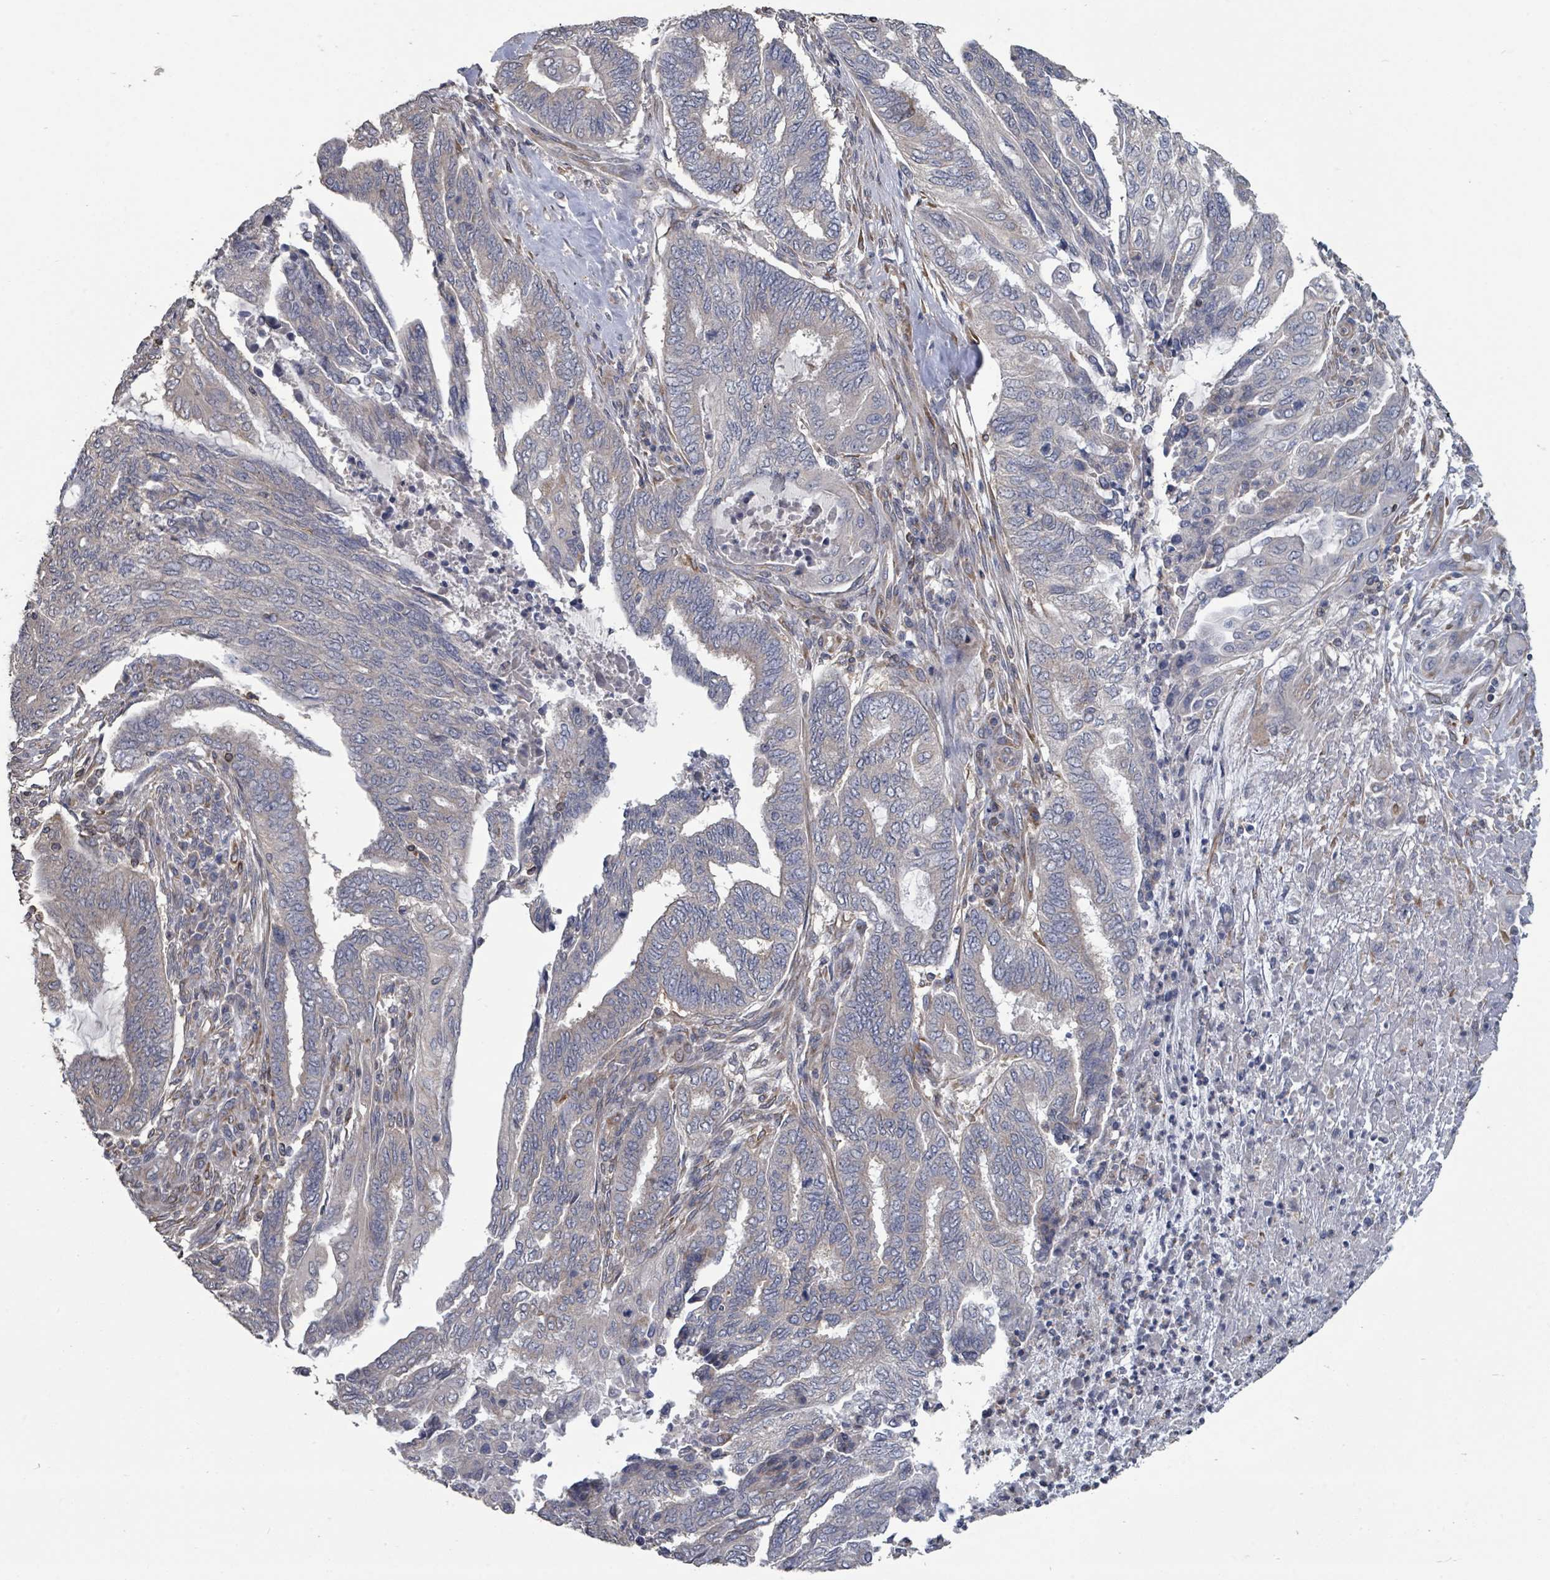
{"staining": {"intensity": "negative", "quantity": "none", "location": "none"}, "tissue": "endometrial cancer", "cell_type": "Tumor cells", "image_type": "cancer", "snomed": [{"axis": "morphology", "description": "Adenocarcinoma, NOS"}, {"axis": "topography", "description": "Uterus"}, {"axis": "topography", "description": "Endometrium"}], "caption": "Photomicrograph shows no significant protein staining in tumor cells of endometrial adenocarcinoma. (IHC, brightfield microscopy, high magnification).", "gene": "SLC9A7", "patient": {"sex": "female", "age": 70}}